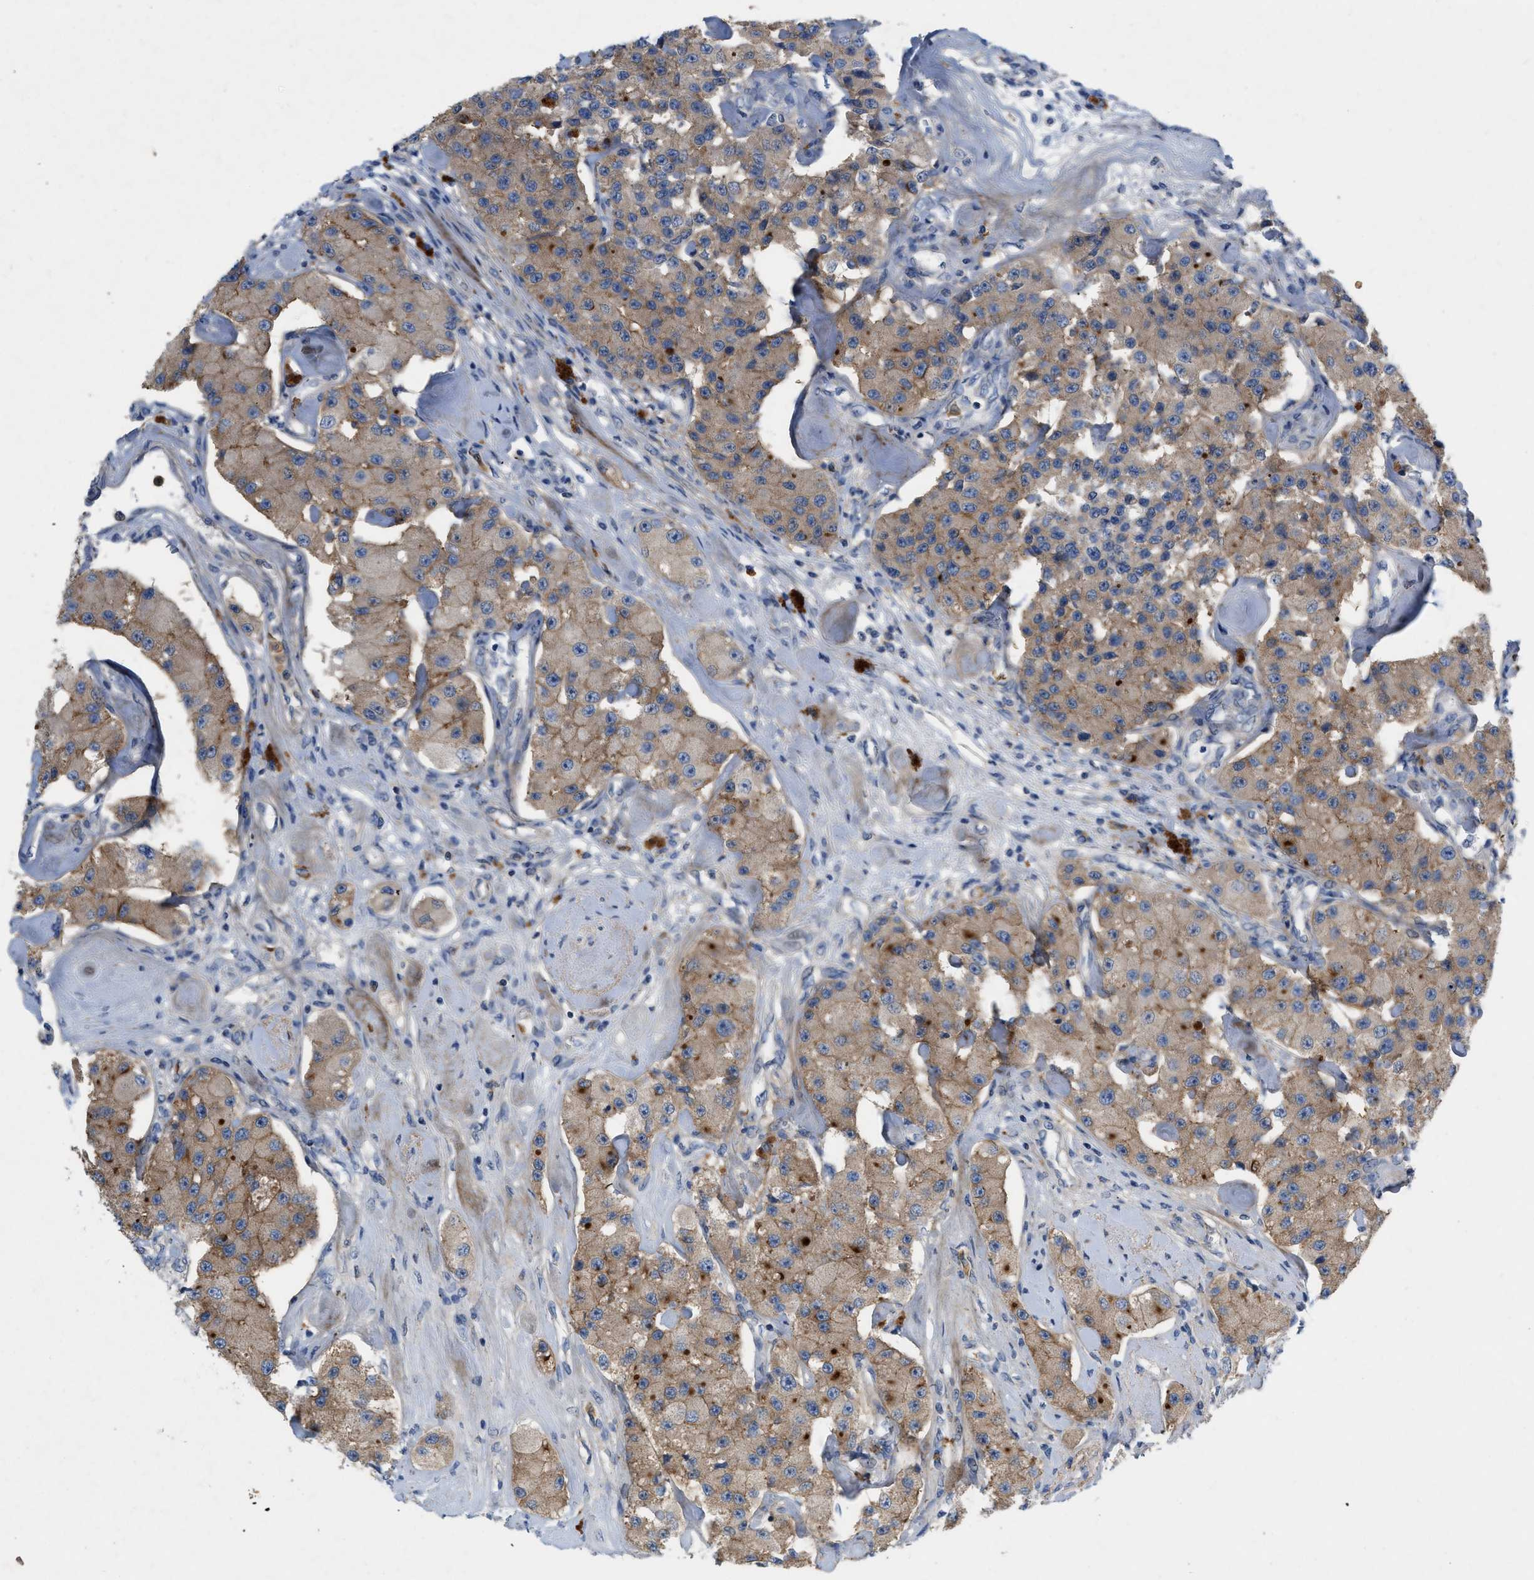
{"staining": {"intensity": "moderate", "quantity": ">75%", "location": "cytoplasmic/membranous"}, "tissue": "carcinoid", "cell_type": "Tumor cells", "image_type": "cancer", "snomed": [{"axis": "morphology", "description": "Carcinoid, malignant, NOS"}, {"axis": "topography", "description": "Pancreas"}], "caption": "There is medium levels of moderate cytoplasmic/membranous staining in tumor cells of carcinoid, as demonstrated by immunohistochemical staining (brown color).", "gene": "PLPPR5", "patient": {"sex": "male", "age": 41}}